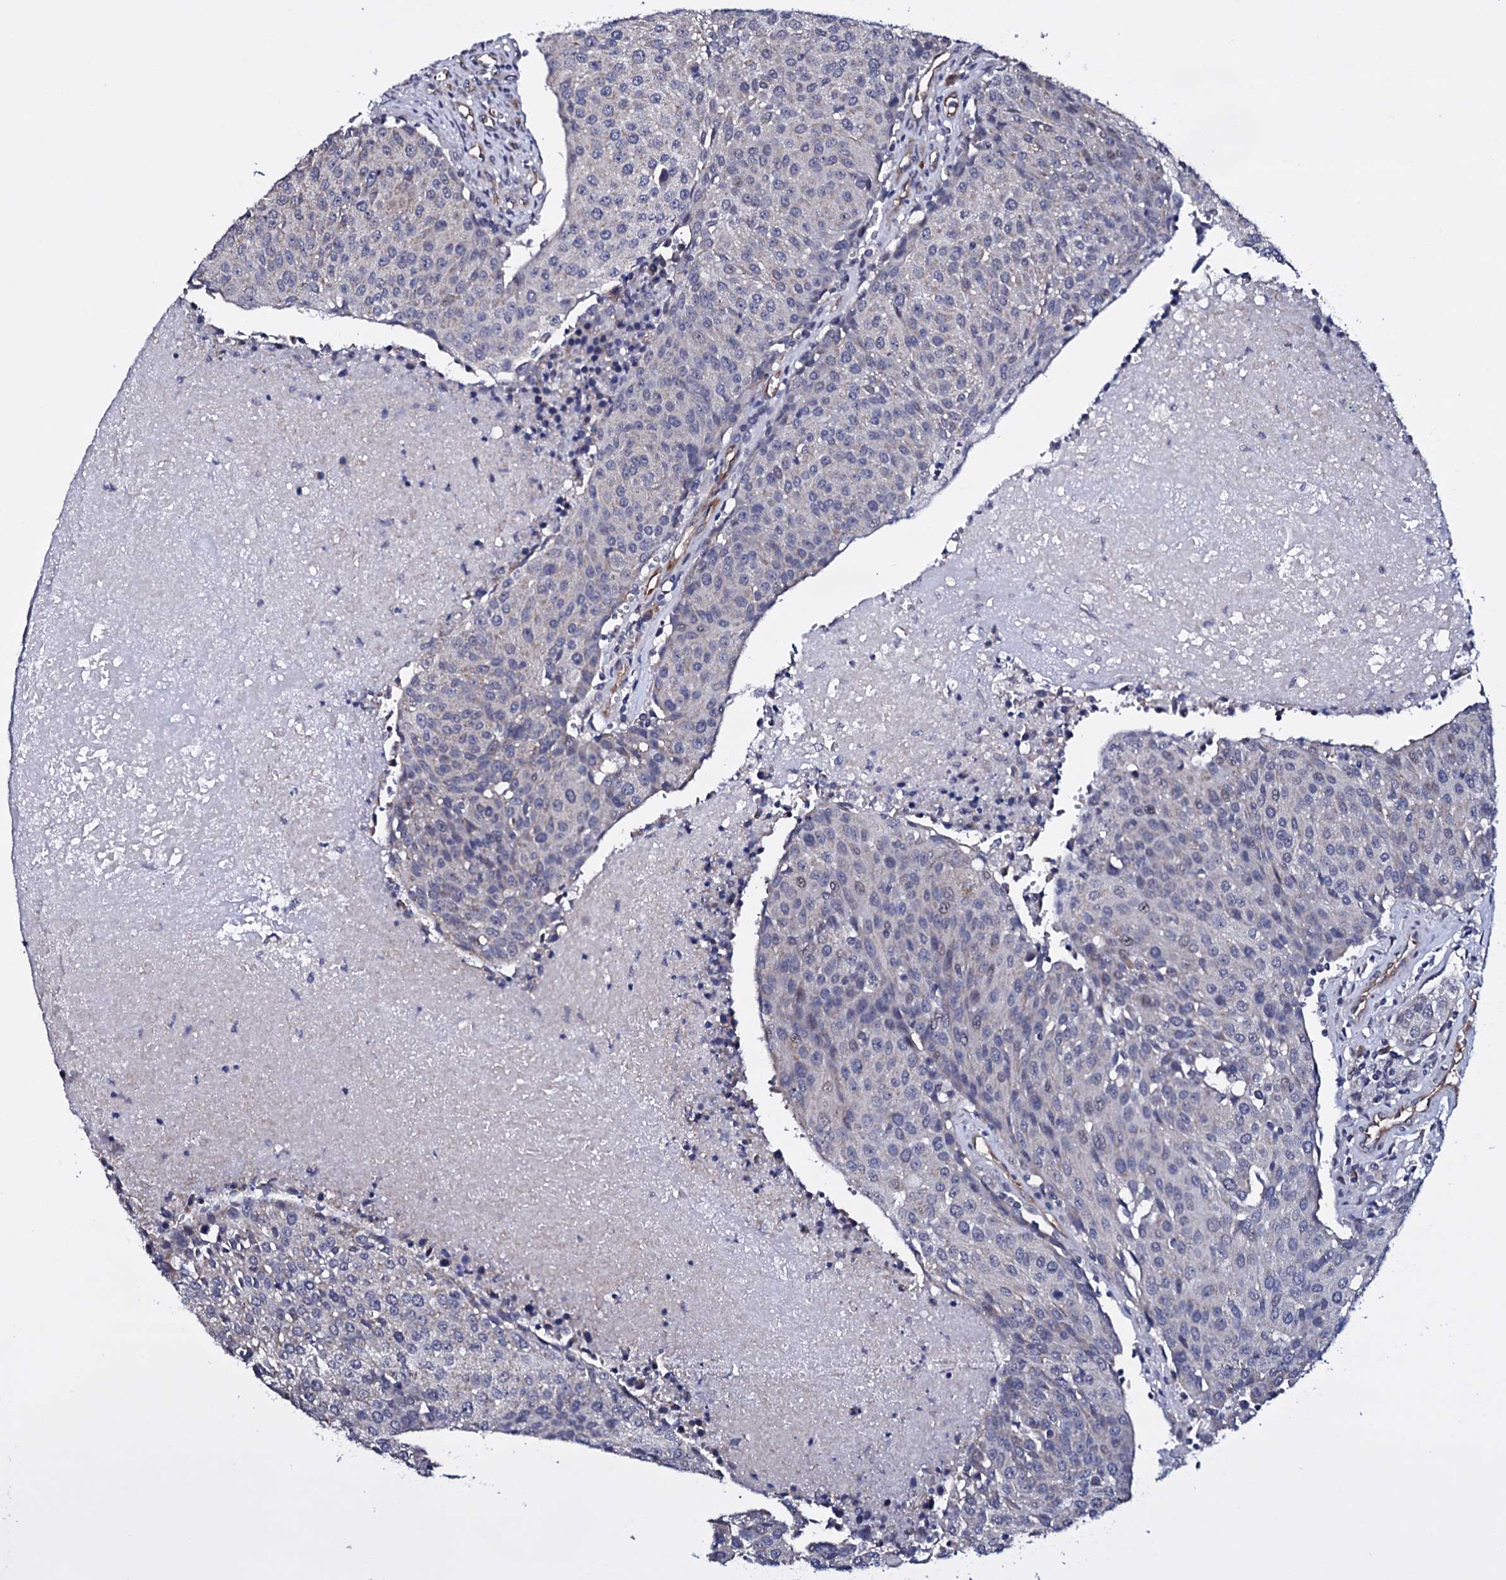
{"staining": {"intensity": "negative", "quantity": "none", "location": "none"}, "tissue": "urothelial cancer", "cell_type": "Tumor cells", "image_type": "cancer", "snomed": [{"axis": "morphology", "description": "Urothelial carcinoma, High grade"}, {"axis": "topography", "description": "Urinary bladder"}], "caption": "Tumor cells show no significant protein expression in urothelial cancer. (DAB immunohistochemistry, high magnification).", "gene": "GAREM1", "patient": {"sex": "female", "age": 85}}